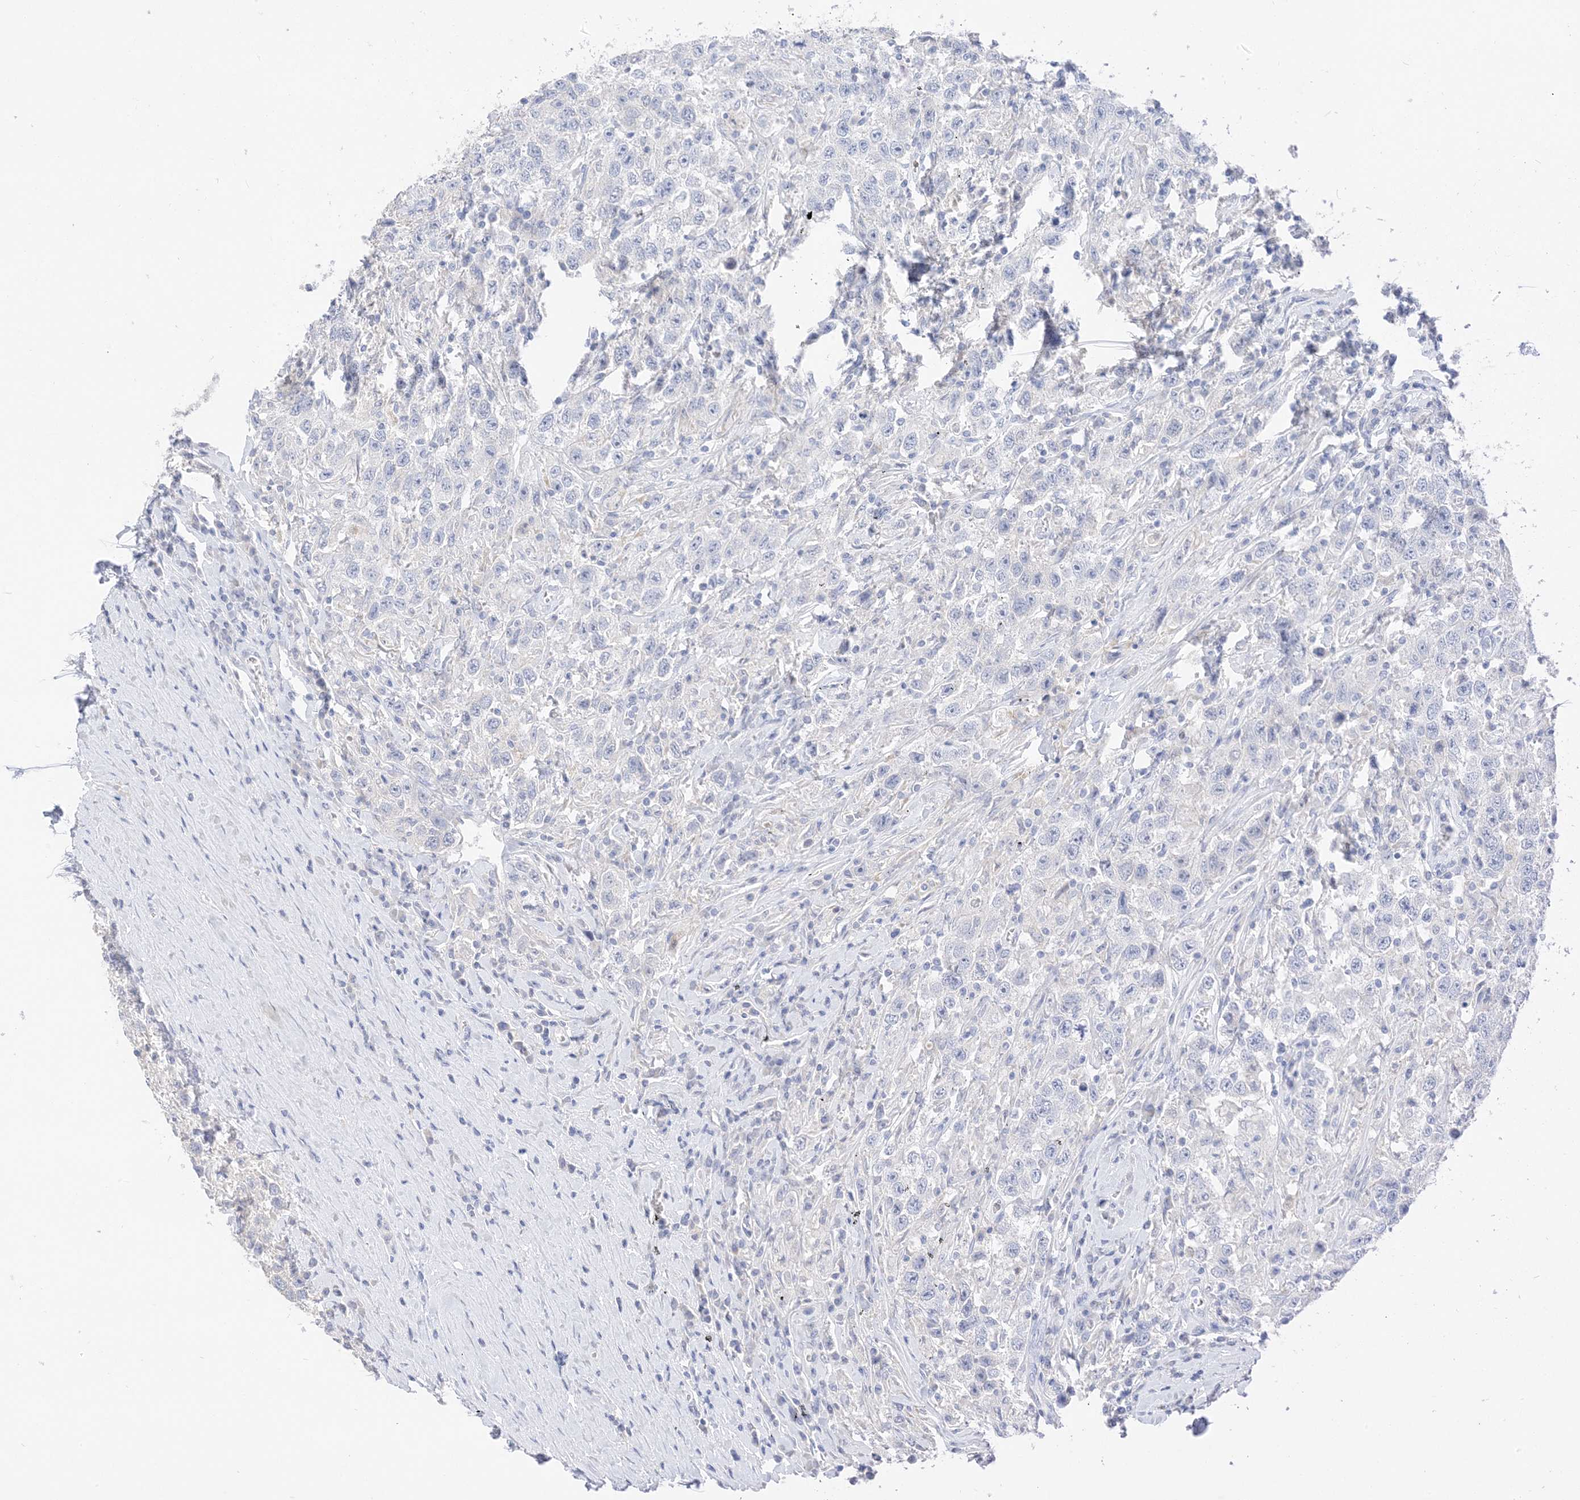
{"staining": {"intensity": "negative", "quantity": "none", "location": "none"}, "tissue": "testis cancer", "cell_type": "Tumor cells", "image_type": "cancer", "snomed": [{"axis": "morphology", "description": "Seminoma, NOS"}, {"axis": "topography", "description": "Testis"}], "caption": "This is an immunohistochemistry (IHC) photomicrograph of human testis cancer (seminoma). There is no staining in tumor cells.", "gene": "MUC17", "patient": {"sex": "male", "age": 41}}